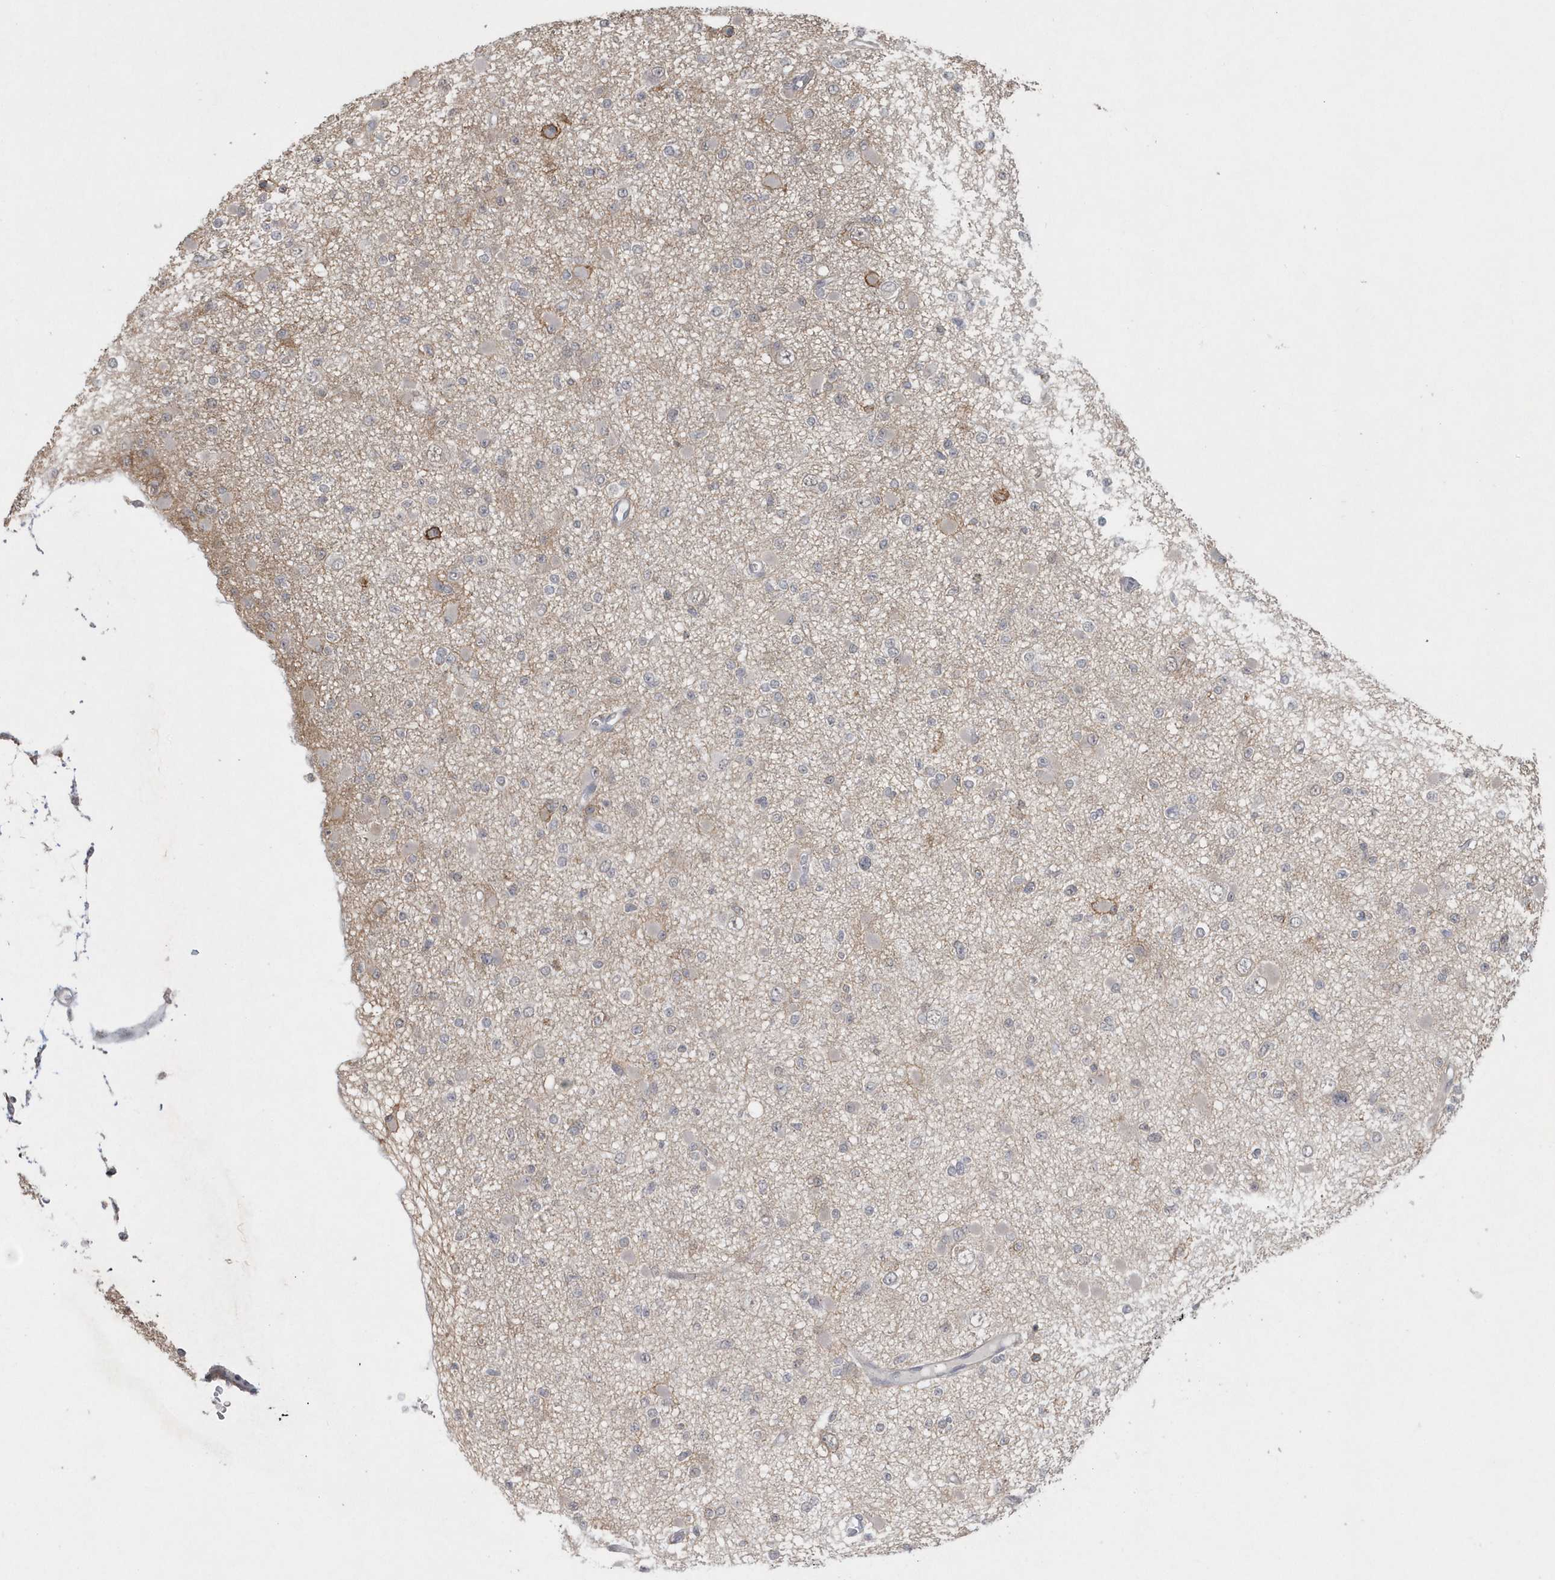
{"staining": {"intensity": "negative", "quantity": "none", "location": "none"}, "tissue": "glioma", "cell_type": "Tumor cells", "image_type": "cancer", "snomed": [{"axis": "morphology", "description": "Glioma, malignant, Low grade"}, {"axis": "topography", "description": "Brain"}], "caption": "Tumor cells show no significant positivity in glioma. (Brightfield microscopy of DAB (3,3'-diaminobenzidine) immunohistochemistry at high magnification).", "gene": "CRIP3", "patient": {"sex": "female", "age": 22}}